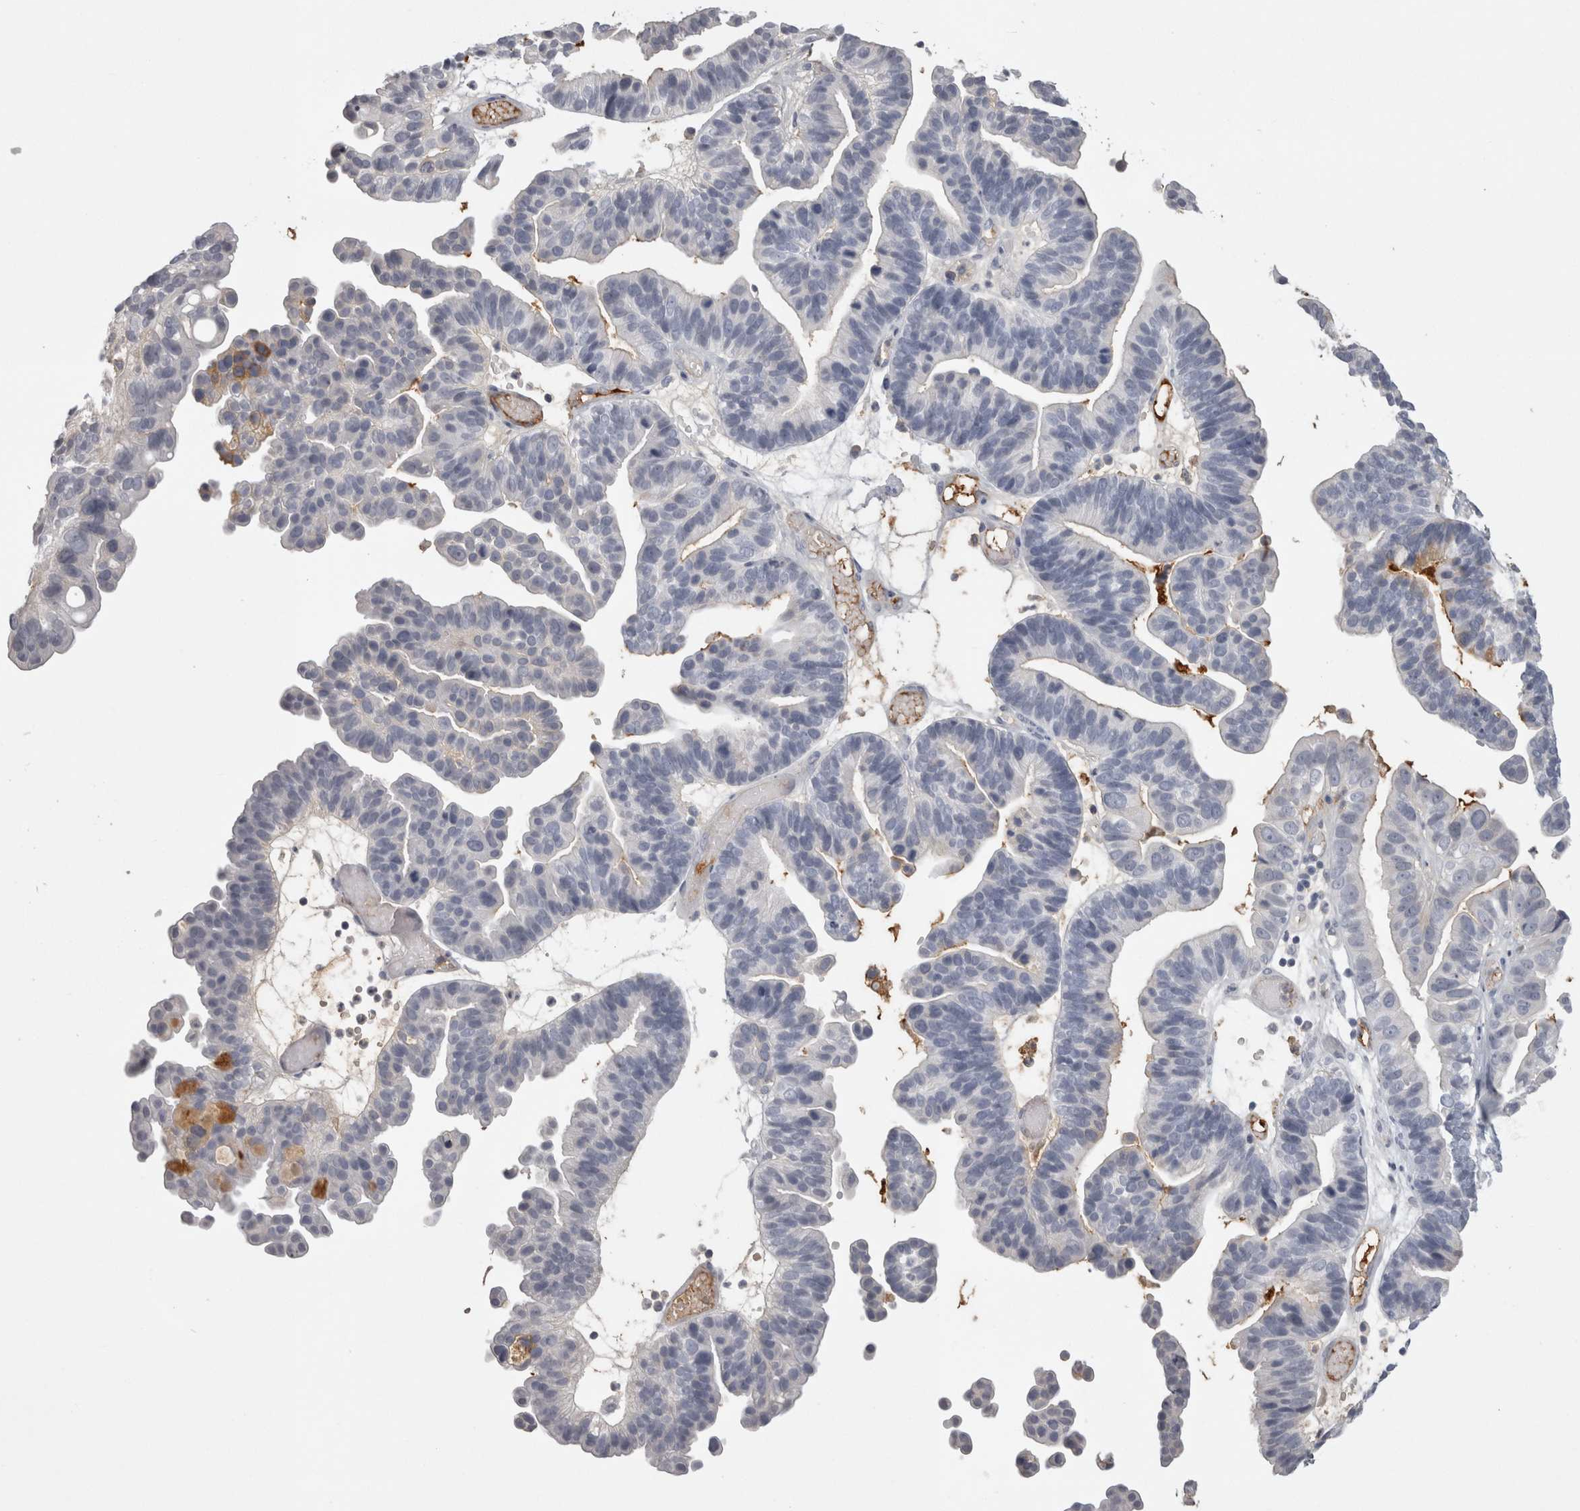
{"staining": {"intensity": "negative", "quantity": "none", "location": "none"}, "tissue": "ovarian cancer", "cell_type": "Tumor cells", "image_type": "cancer", "snomed": [{"axis": "morphology", "description": "Cystadenocarcinoma, serous, NOS"}, {"axis": "topography", "description": "Ovary"}], "caption": "A high-resolution histopathology image shows immunohistochemistry staining of ovarian serous cystadenocarcinoma, which reveals no significant expression in tumor cells.", "gene": "SAA4", "patient": {"sex": "female", "age": 56}}